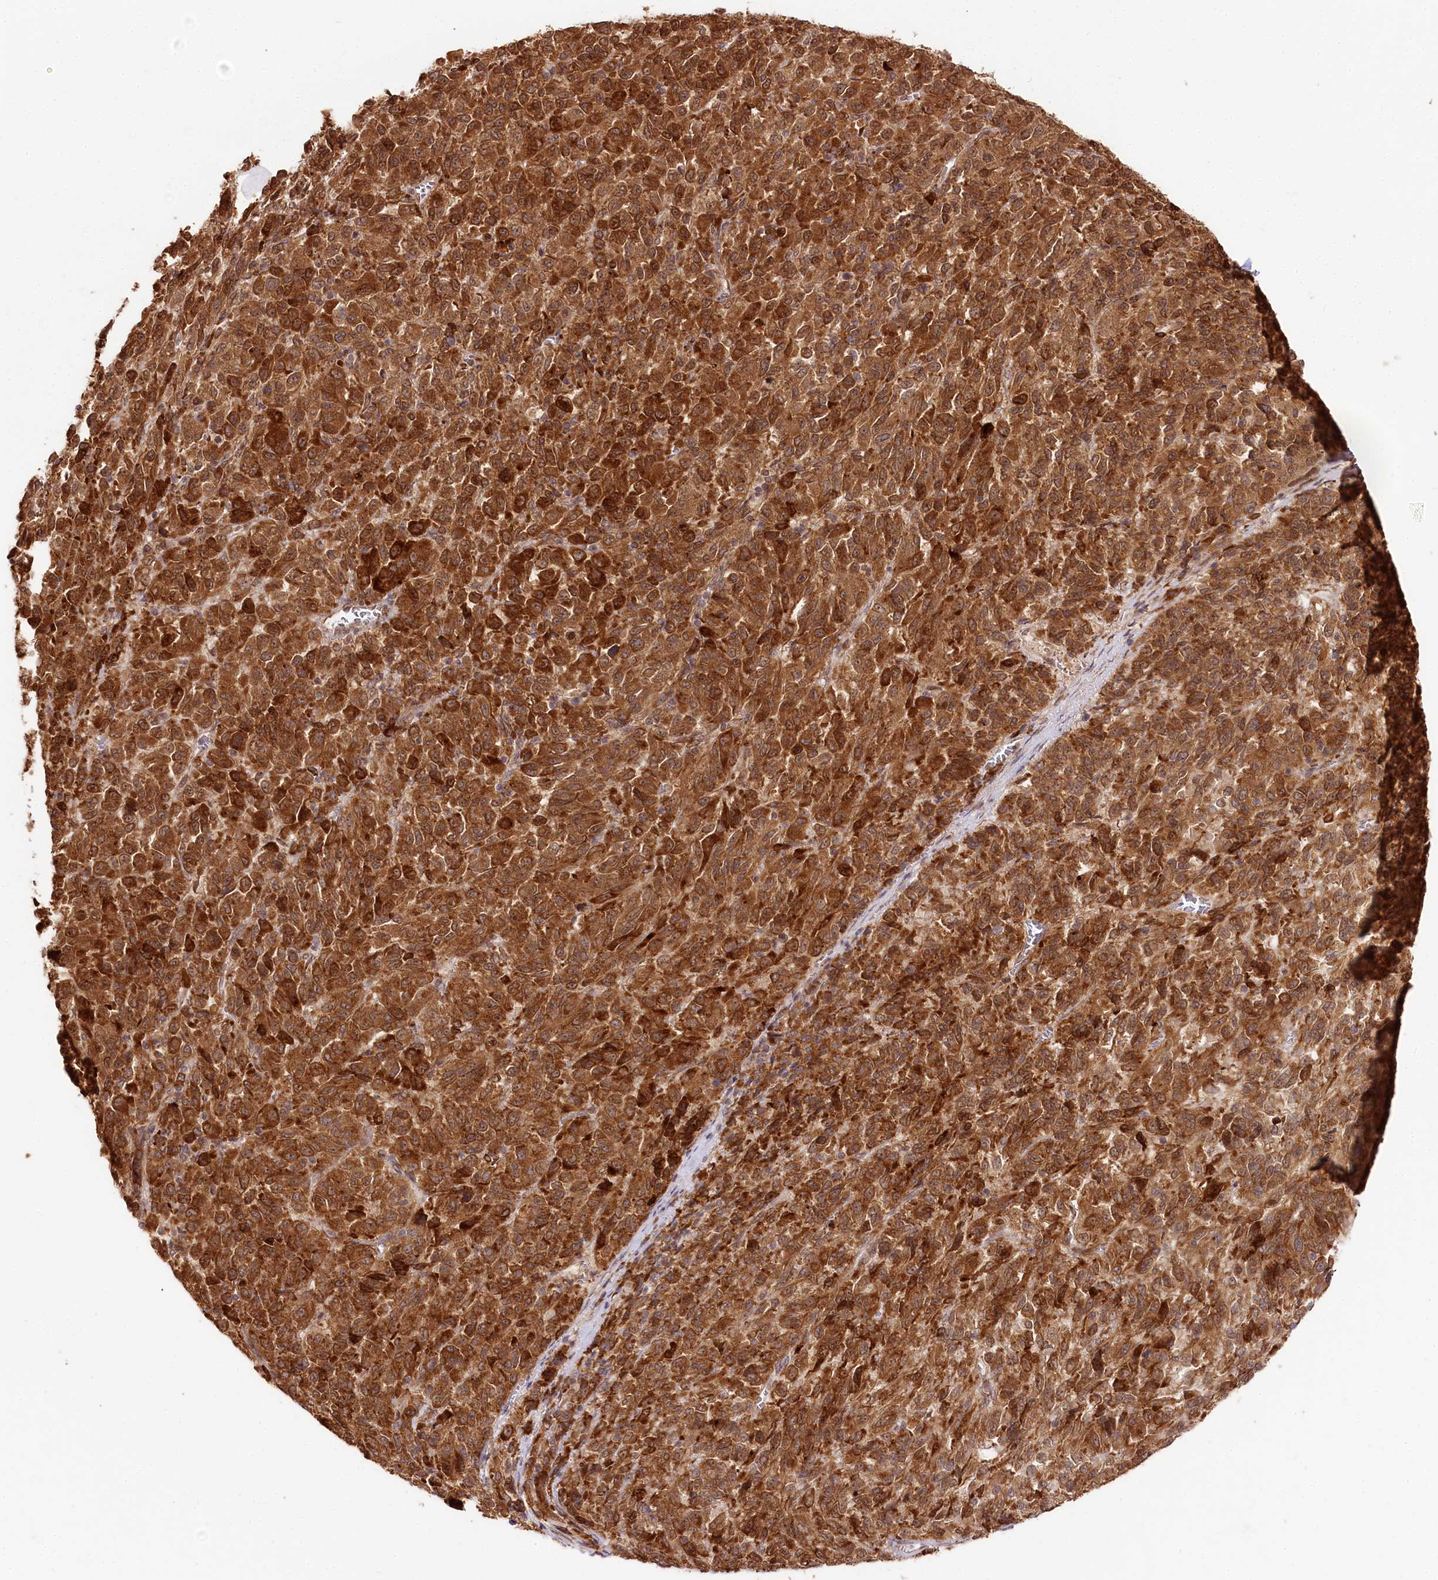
{"staining": {"intensity": "strong", "quantity": ">75%", "location": "cytoplasmic/membranous"}, "tissue": "melanoma", "cell_type": "Tumor cells", "image_type": "cancer", "snomed": [{"axis": "morphology", "description": "Malignant melanoma, Metastatic site"}, {"axis": "topography", "description": "Lung"}], "caption": "Immunohistochemical staining of melanoma exhibits high levels of strong cytoplasmic/membranous protein staining in about >75% of tumor cells.", "gene": "ENSG00000144785", "patient": {"sex": "male", "age": 64}}